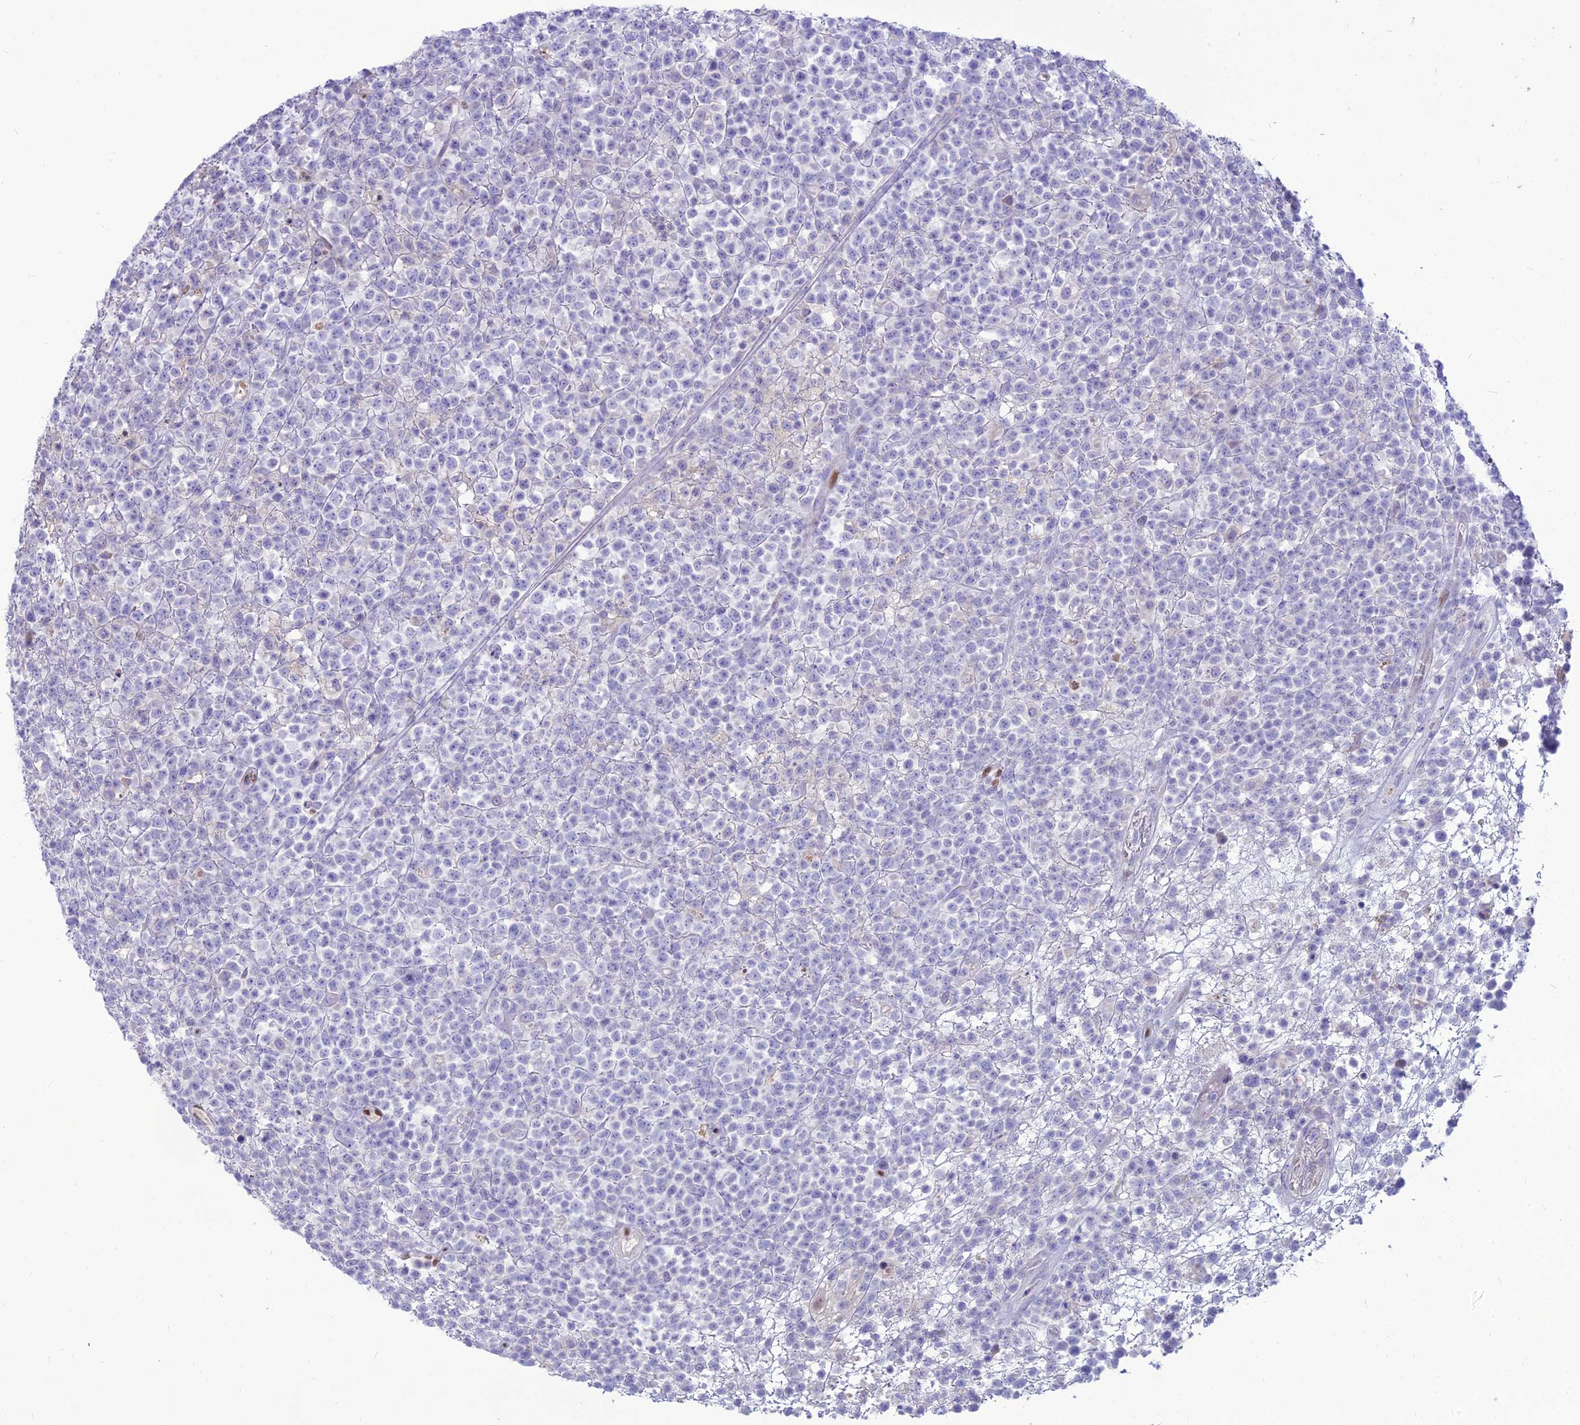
{"staining": {"intensity": "negative", "quantity": "none", "location": "none"}, "tissue": "lymphoma", "cell_type": "Tumor cells", "image_type": "cancer", "snomed": [{"axis": "morphology", "description": "Malignant lymphoma, non-Hodgkin's type, High grade"}, {"axis": "topography", "description": "Colon"}], "caption": "The immunohistochemistry histopathology image has no significant staining in tumor cells of lymphoma tissue.", "gene": "NOVA2", "patient": {"sex": "female", "age": 53}}